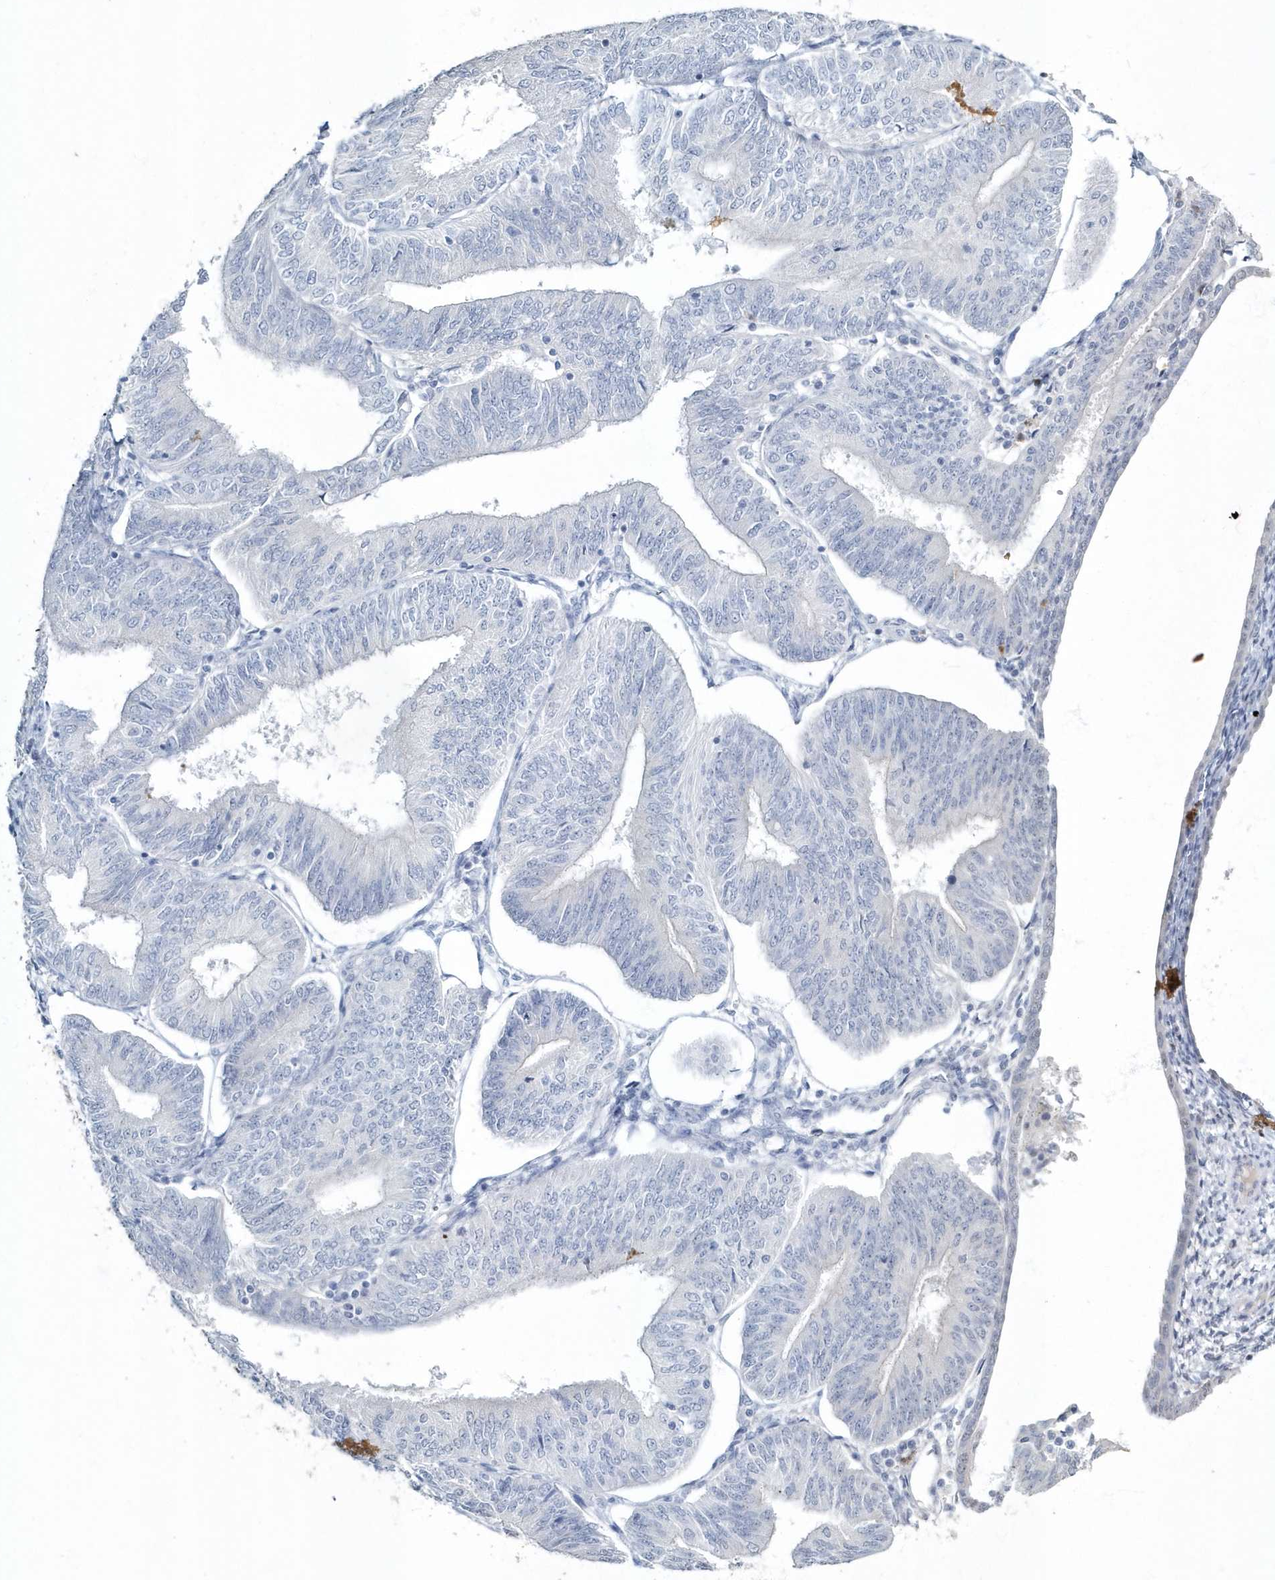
{"staining": {"intensity": "negative", "quantity": "none", "location": "none"}, "tissue": "endometrial cancer", "cell_type": "Tumor cells", "image_type": "cancer", "snomed": [{"axis": "morphology", "description": "Adenocarcinoma, NOS"}, {"axis": "topography", "description": "Endometrium"}], "caption": "This is an immunohistochemistry image of human adenocarcinoma (endometrial). There is no staining in tumor cells.", "gene": "MYOT", "patient": {"sex": "female", "age": 58}}